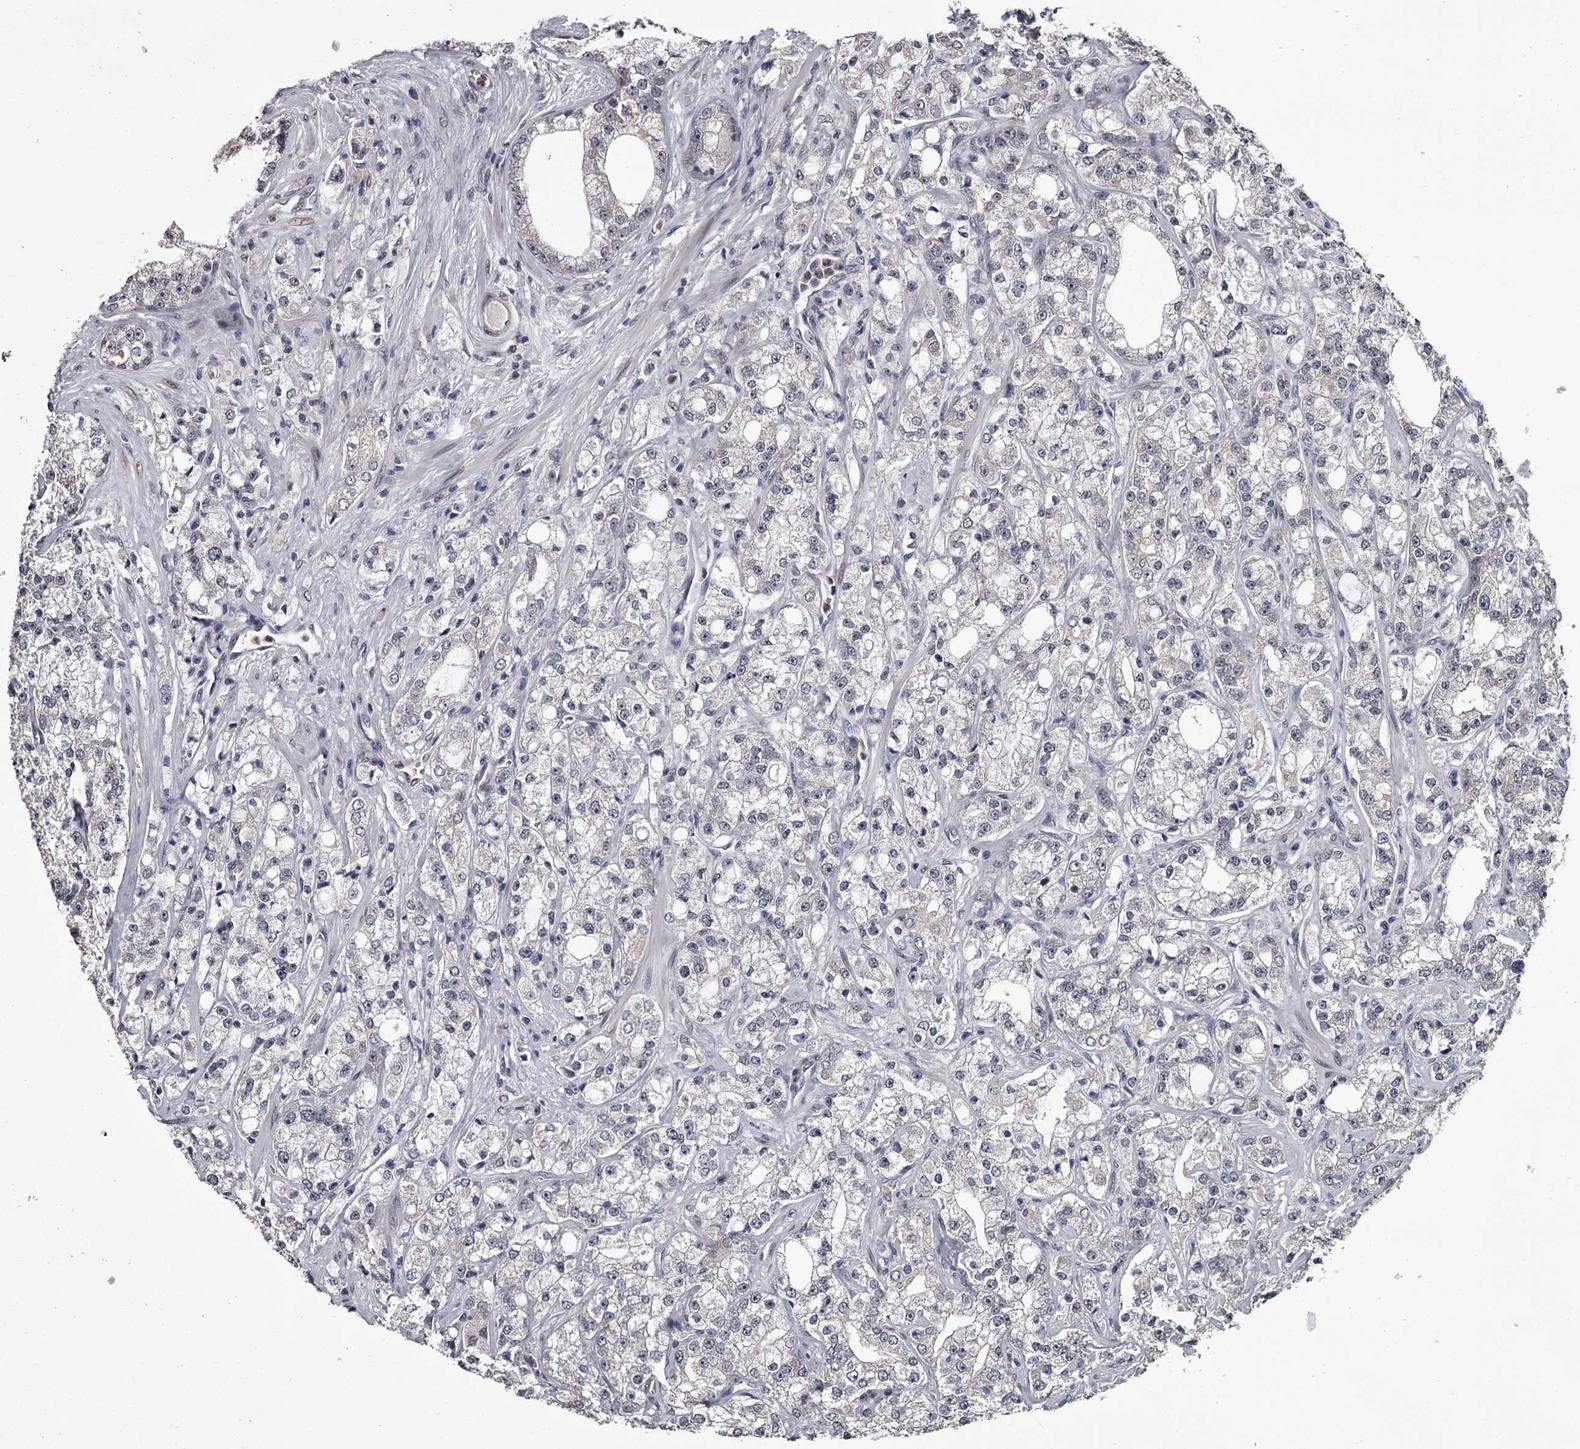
{"staining": {"intensity": "negative", "quantity": "none", "location": "none"}, "tissue": "prostate cancer", "cell_type": "Tumor cells", "image_type": "cancer", "snomed": [{"axis": "morphology", "description": "Adenocarcinoma, High grade"}, {"axis": "topography", "description": "Prostate"}], "caption": "Immunohistochemical staining of human prostate high-grade adenocarcinoma demonstrates no significant expression in tumor cells. The staining was performed using DAB to visualize the protein expression in brown, while the nuclei were stained in blue with hematoxylin (Magnification: 20x).", "gene": "PRPF40B", "patient": {"sex": "male", "age": 64}}